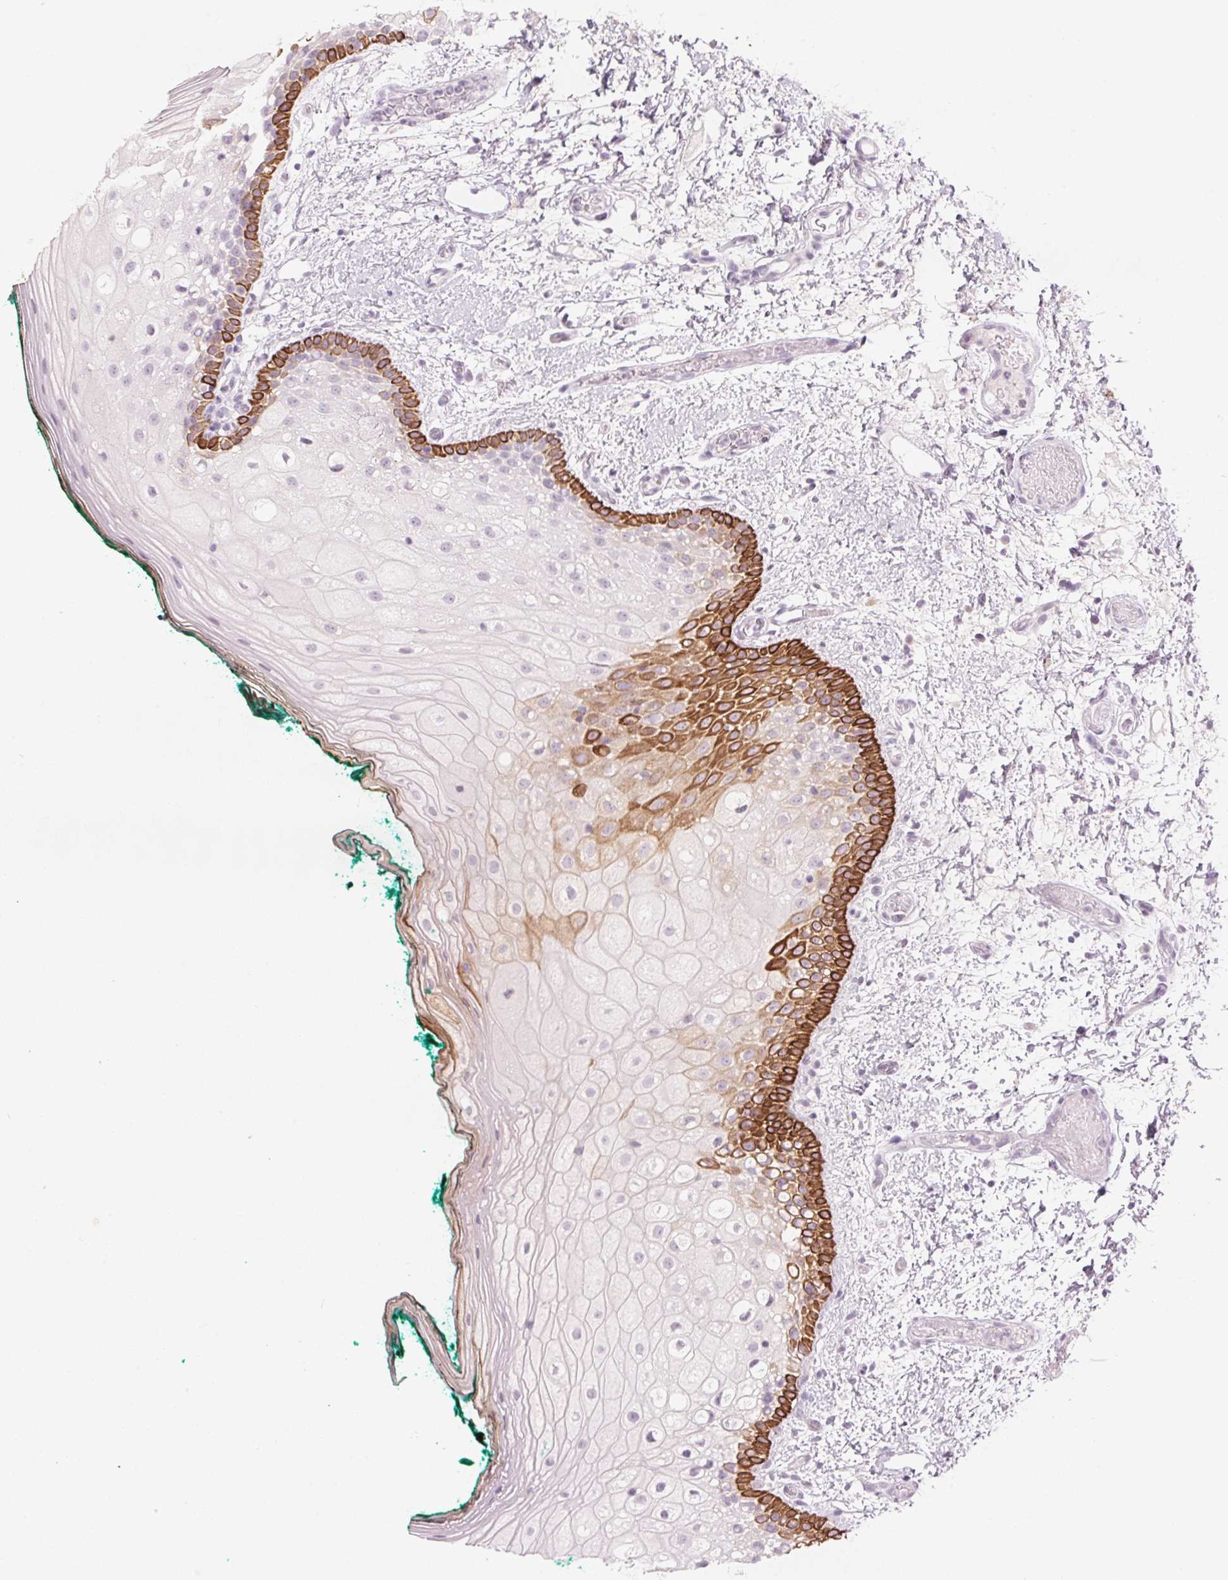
{"staining": {"intensity": "strong", "quantity": "25%-75%", "location": "cytoplasmic/membranous"}, "tissue": "oral mucosa", "cell_type": "Squamous epithelial cells", "image_type": "normal", "snomed": [{"axis": "morphology", "description": "Normal tissue, NOS"}, {"axis": "topography", "description": "Oral tissue"}], "caption": "Approximately 25%-75% of squamous epithelial cells in benign oral mucosa display strong cytoplasmic/membranous protein positivity as visualized by brown immunohistochemical staining.", "gene": "SCTR", "patient": {"sex": "female", "age": 83}}